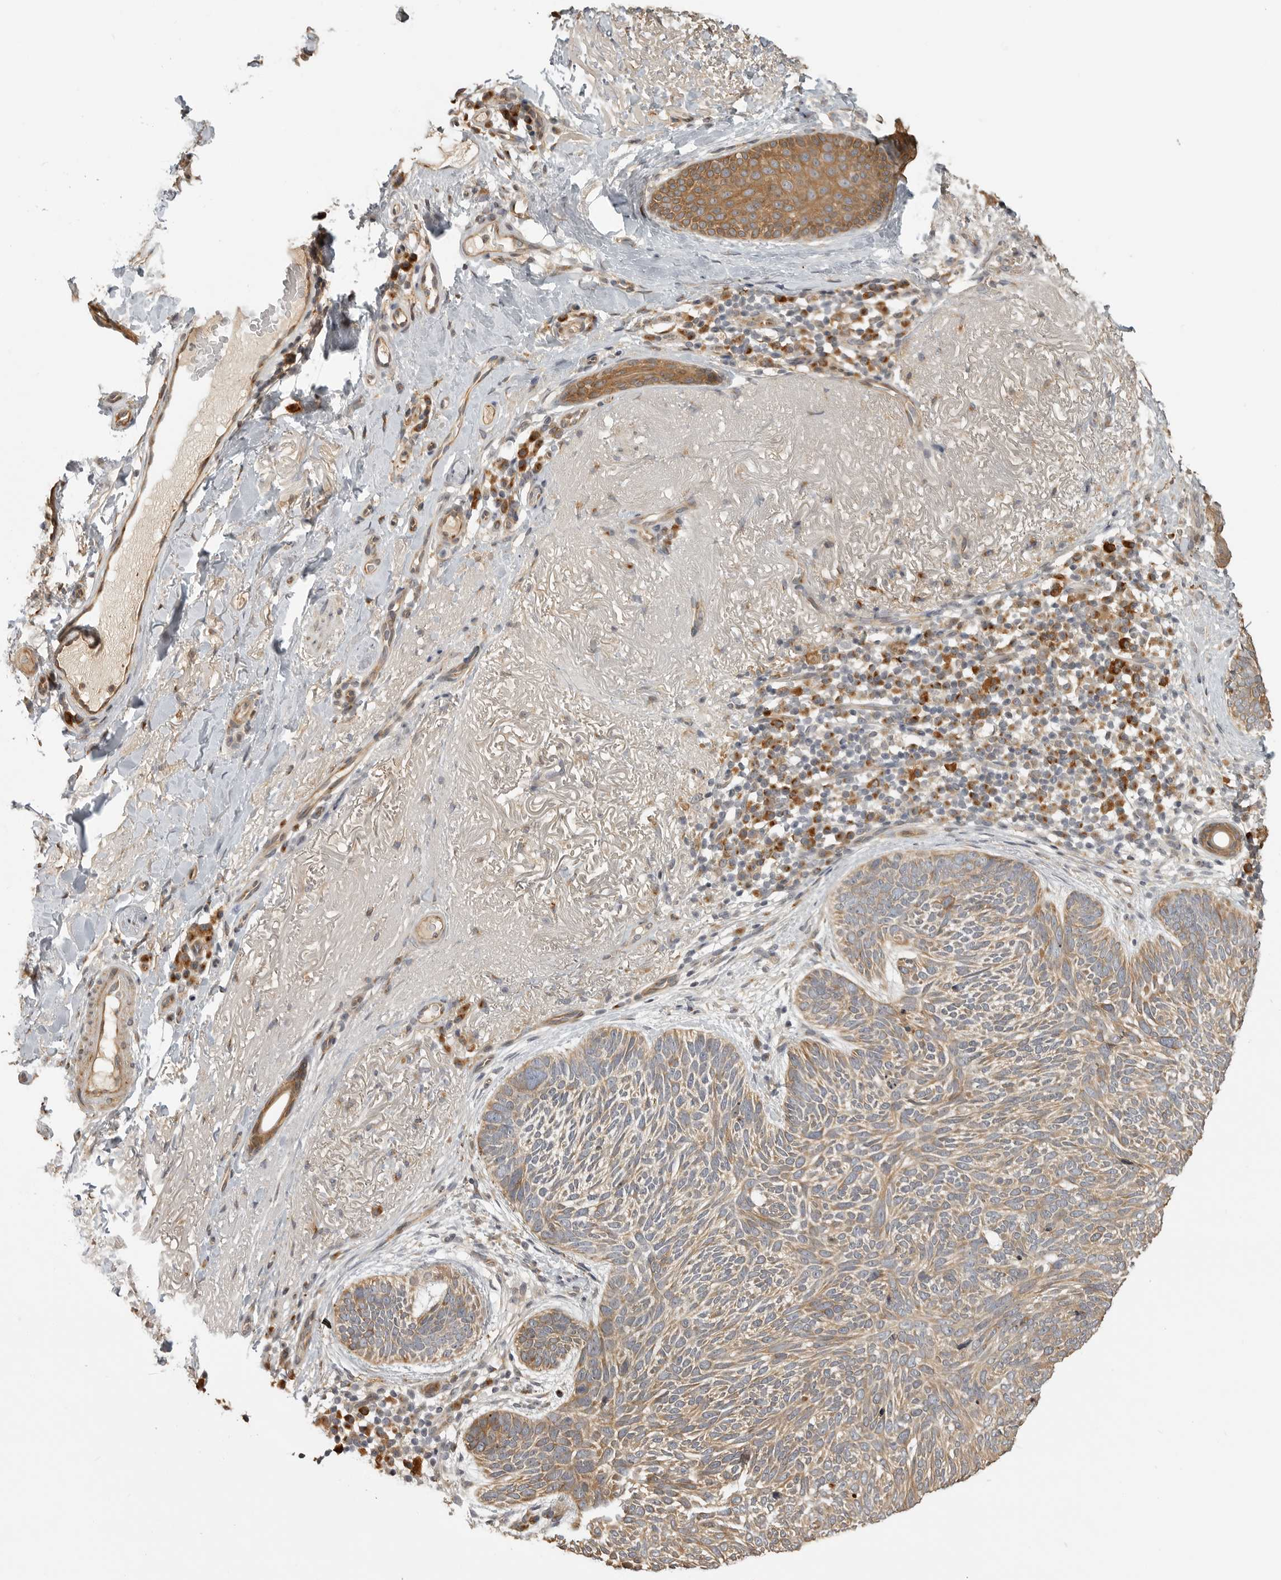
{"staining": {"intensity": "moderate", "quantity": ">75%", "location": "cytoplasmic/membranous"}, "tissue": "skin cancer", "cell_type": "Tumor cells", "image_type": "cancer", "snomed": [{"axis": "morphology", "description": "Basal cell carcinoma"}, {"axis": "topography", "description": "Skin"}], "caption": "Tumor cells show moderate cytoplasmic/membranous expression in about >75% of cells in skin cancer.", "gene": "IDO1", "patient": {"sex": "female", "age": 85}}